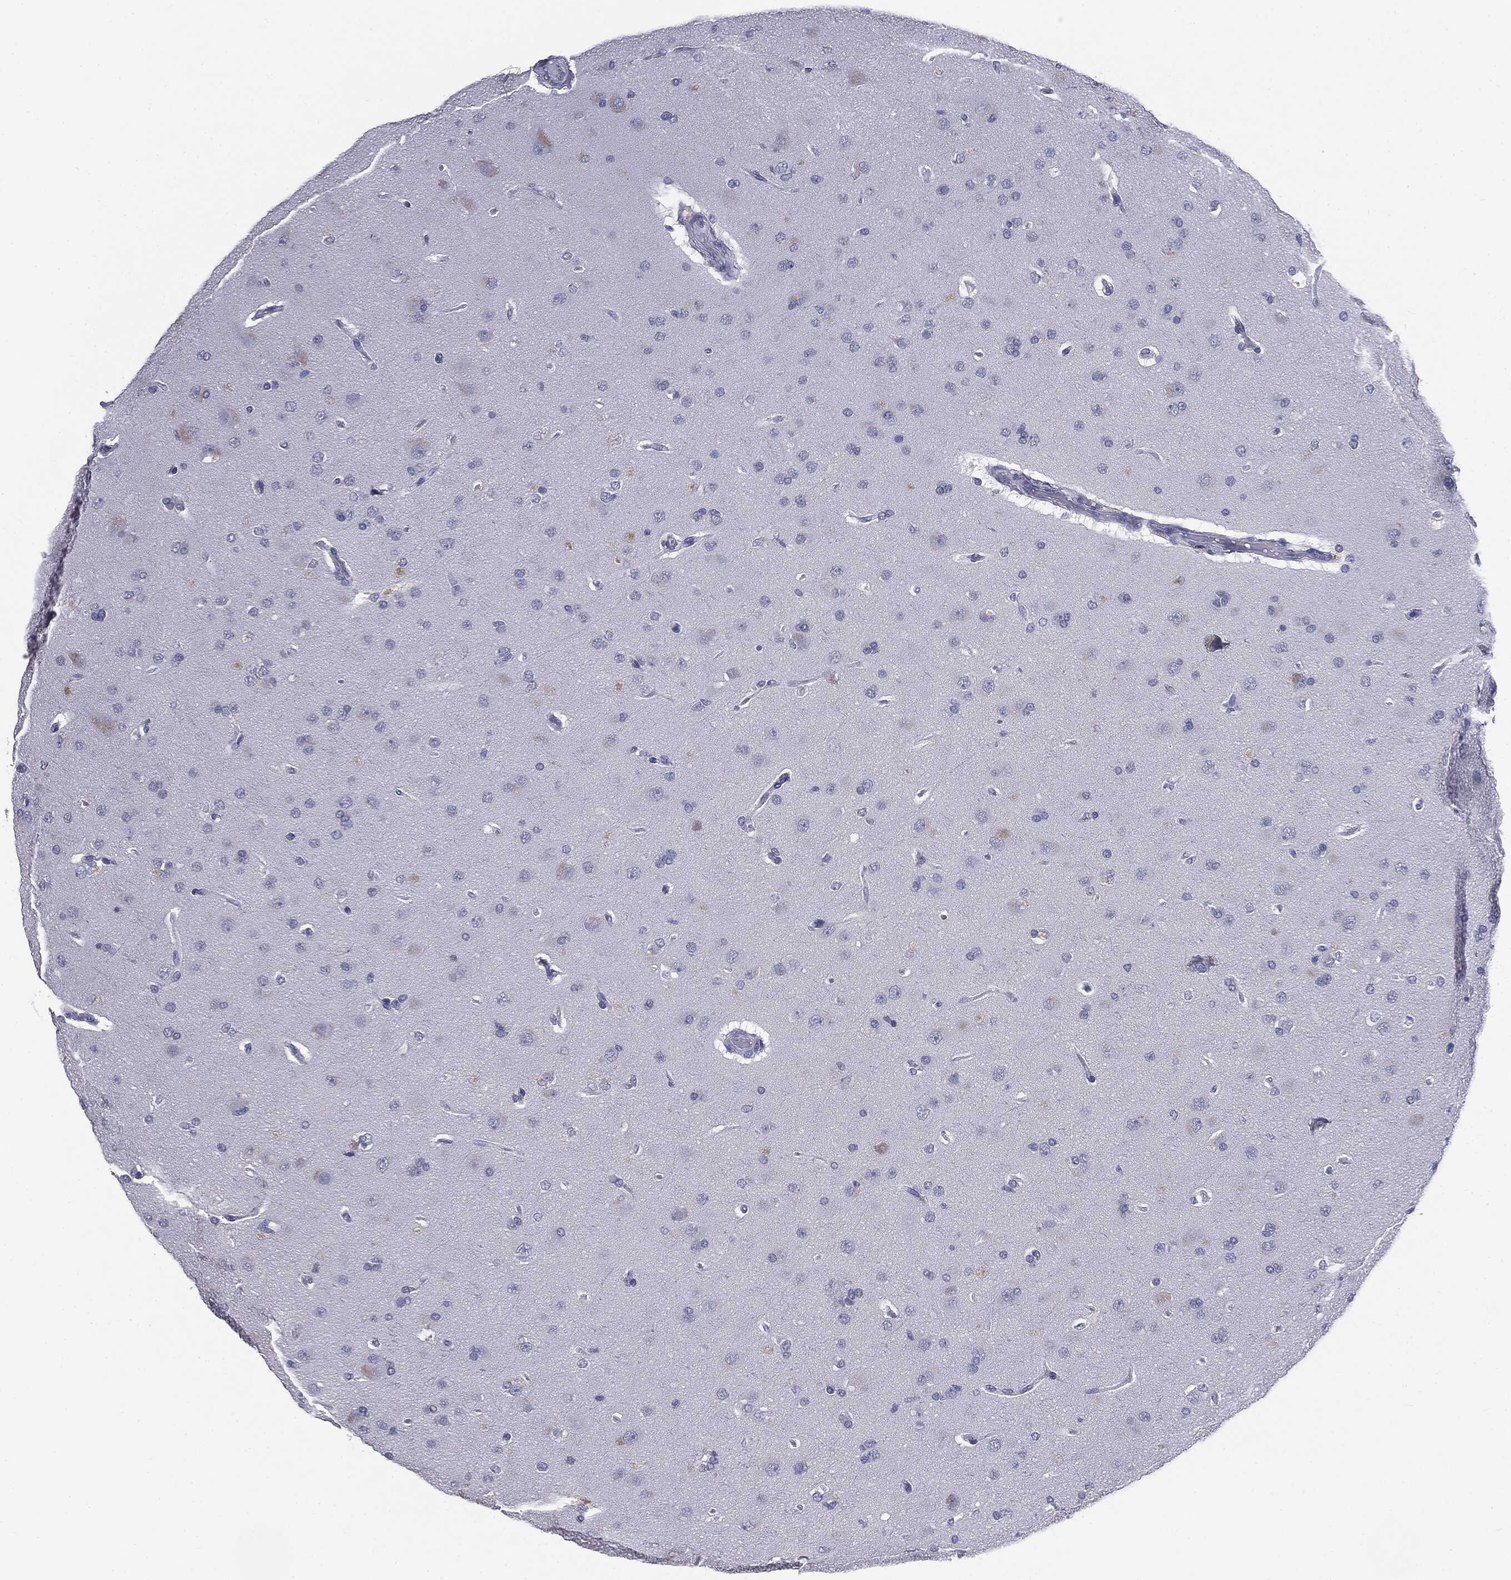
{"staining": {"intensity": "negative", "quantity": "none", "location": "none"}, "tissue": "glioma", "cell_type": "Tumor cells", "image_type": "cancer", "snomed": [{"axis": "morphology", "description": "Glioma, malignant, NOS"}, {"axis": "topography", "description": "Cerebral cortex"}], "caption": "High magnification brightfield microscopy of malignant glioma stained with DAB (3,3'-diaminobenzidine) (brown) and counterstained with hematoxylin (blue): tumor cells show no significant positivity. (DAB (3,3'-diaminobenzidine) immunohistochemistry, high magnification).", "gene": "MUC1", "patient": {"sex": "male", "age": 58}}